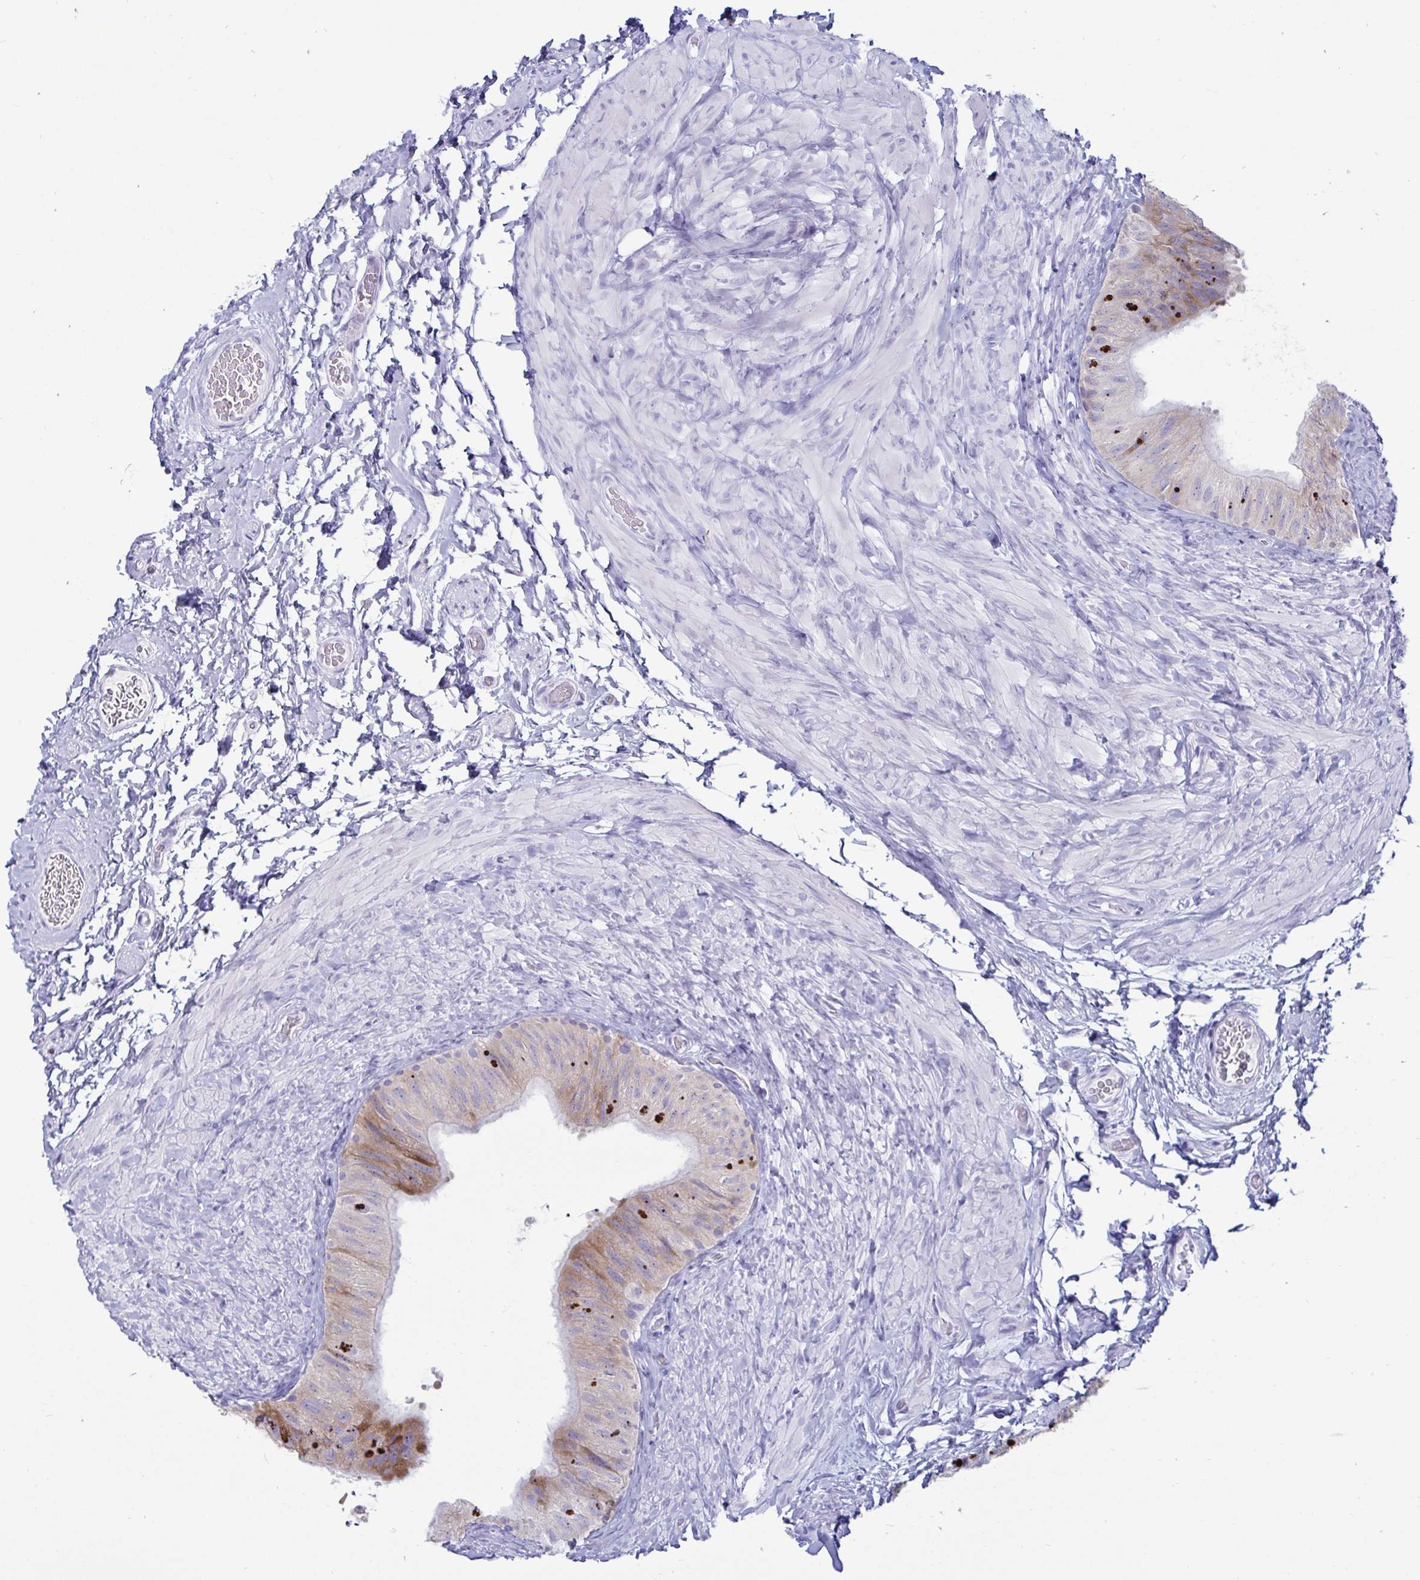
{"staining": {"intensity": "weak", "quantity": "<25%", "location": "cytoplasmic/membranous"}, "tissue": "epididymis", "cell_type": "Glandular cells", "image_type": "normal", "snomed": [{"axis": "morphology", "description": "Normal tissue, NOS"}, {"axis": "topography", "description": "Epididymis, spermatic cord, NOS"}, {"axis": "topography", "description": "Epididymis"}], "caption": "Immunohistochemistry (IHC) photomicrograph of benign epididymis stained for a protein (brown), which demonstrates no staining in glandular cells.", "gene": "TFPI2", "patient": {"sex": "male", "age": 31}}